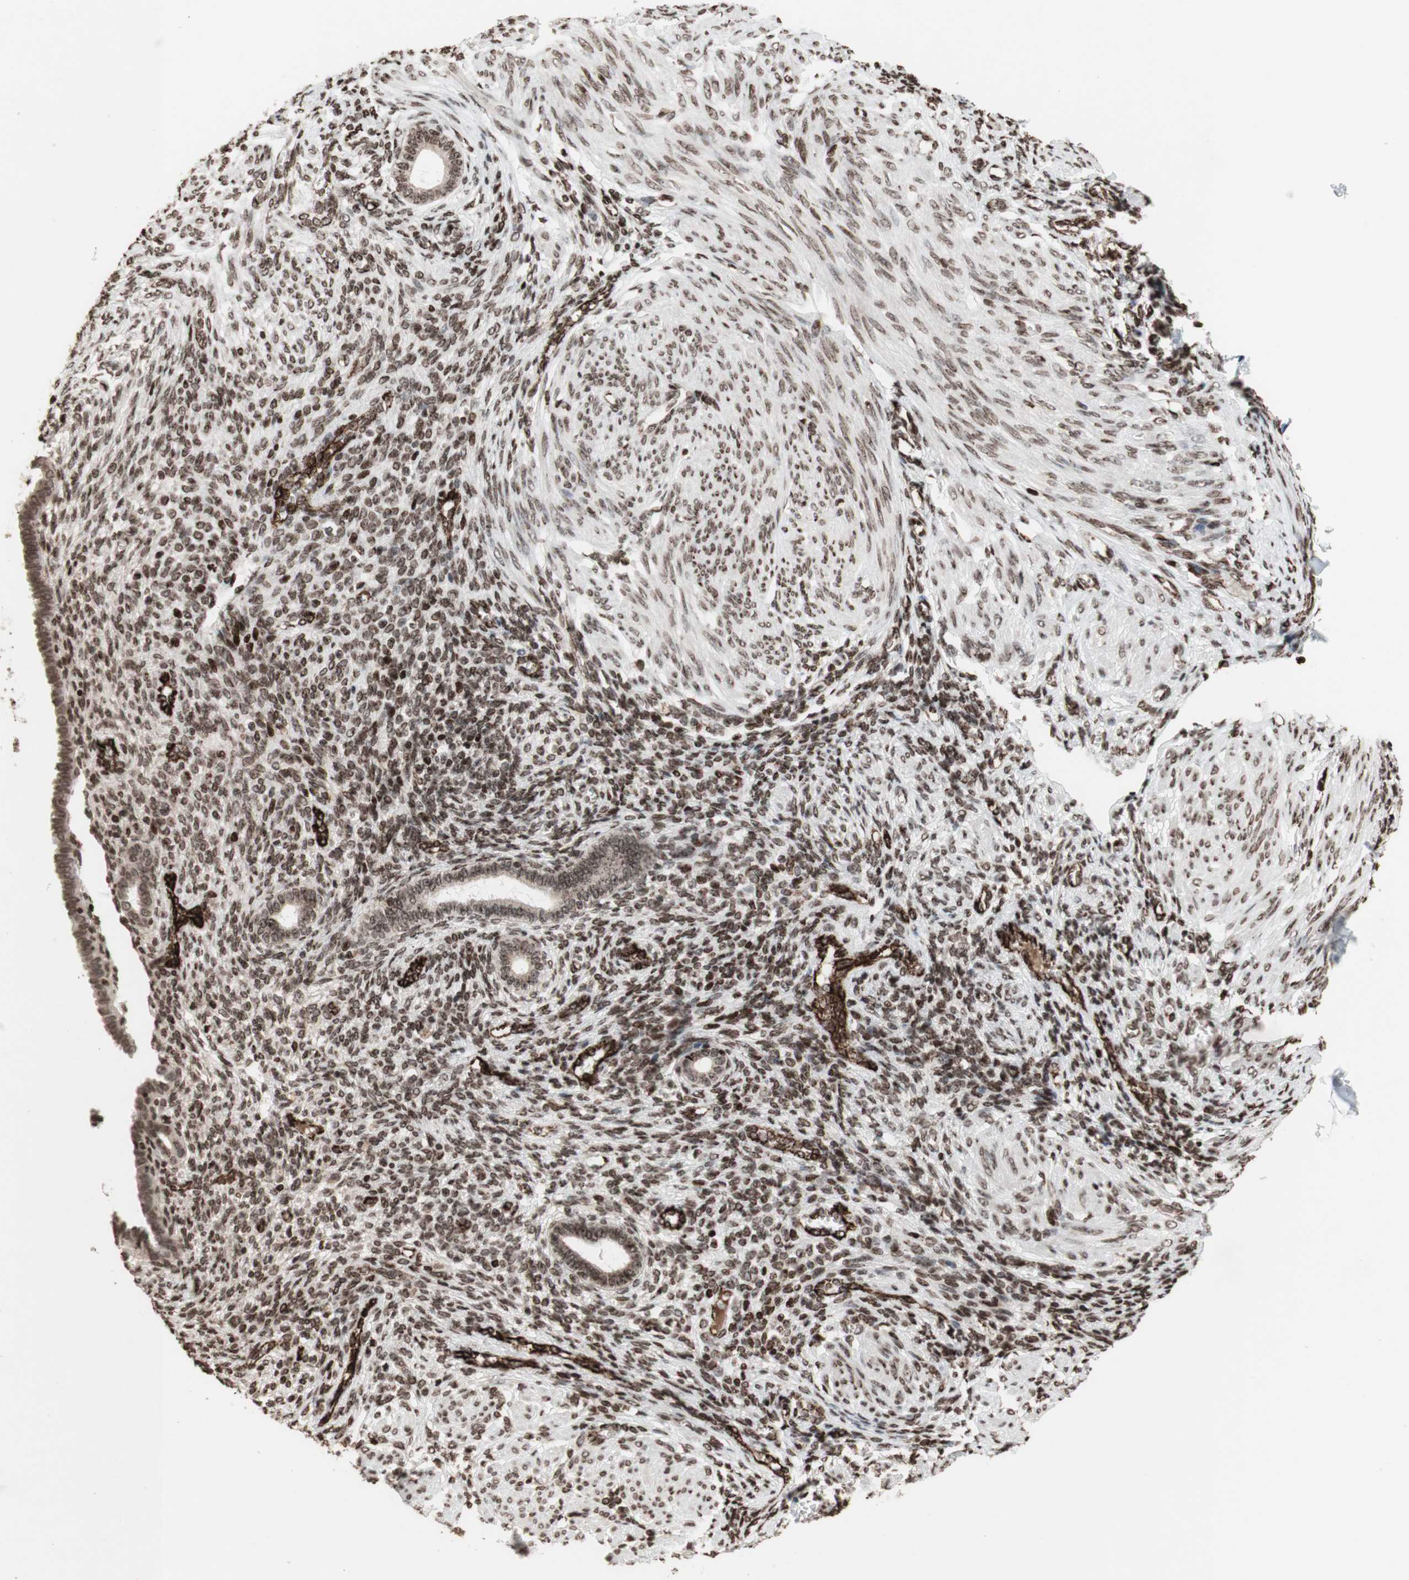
{"staining": {"intensity": "strong", "quantity": ">75%", "location": "nuclear"}, "tissue": "endometrium", "cell_type": "Cells in endometrial stroma", "image_type": "normal", "snomed": [{"axis": "morphology", "description": "Normal tissue, NOS"}, {"axis": "topography", "description": "Endometrium"}], "caption": "Immunohistochemistry of normal human endometrium displays high levels of strong nuclear positivity in about >75% of cells in endometrial stroma.", "gene": "NCAPD2", "patient": {"sex": "female", "age": 72}}